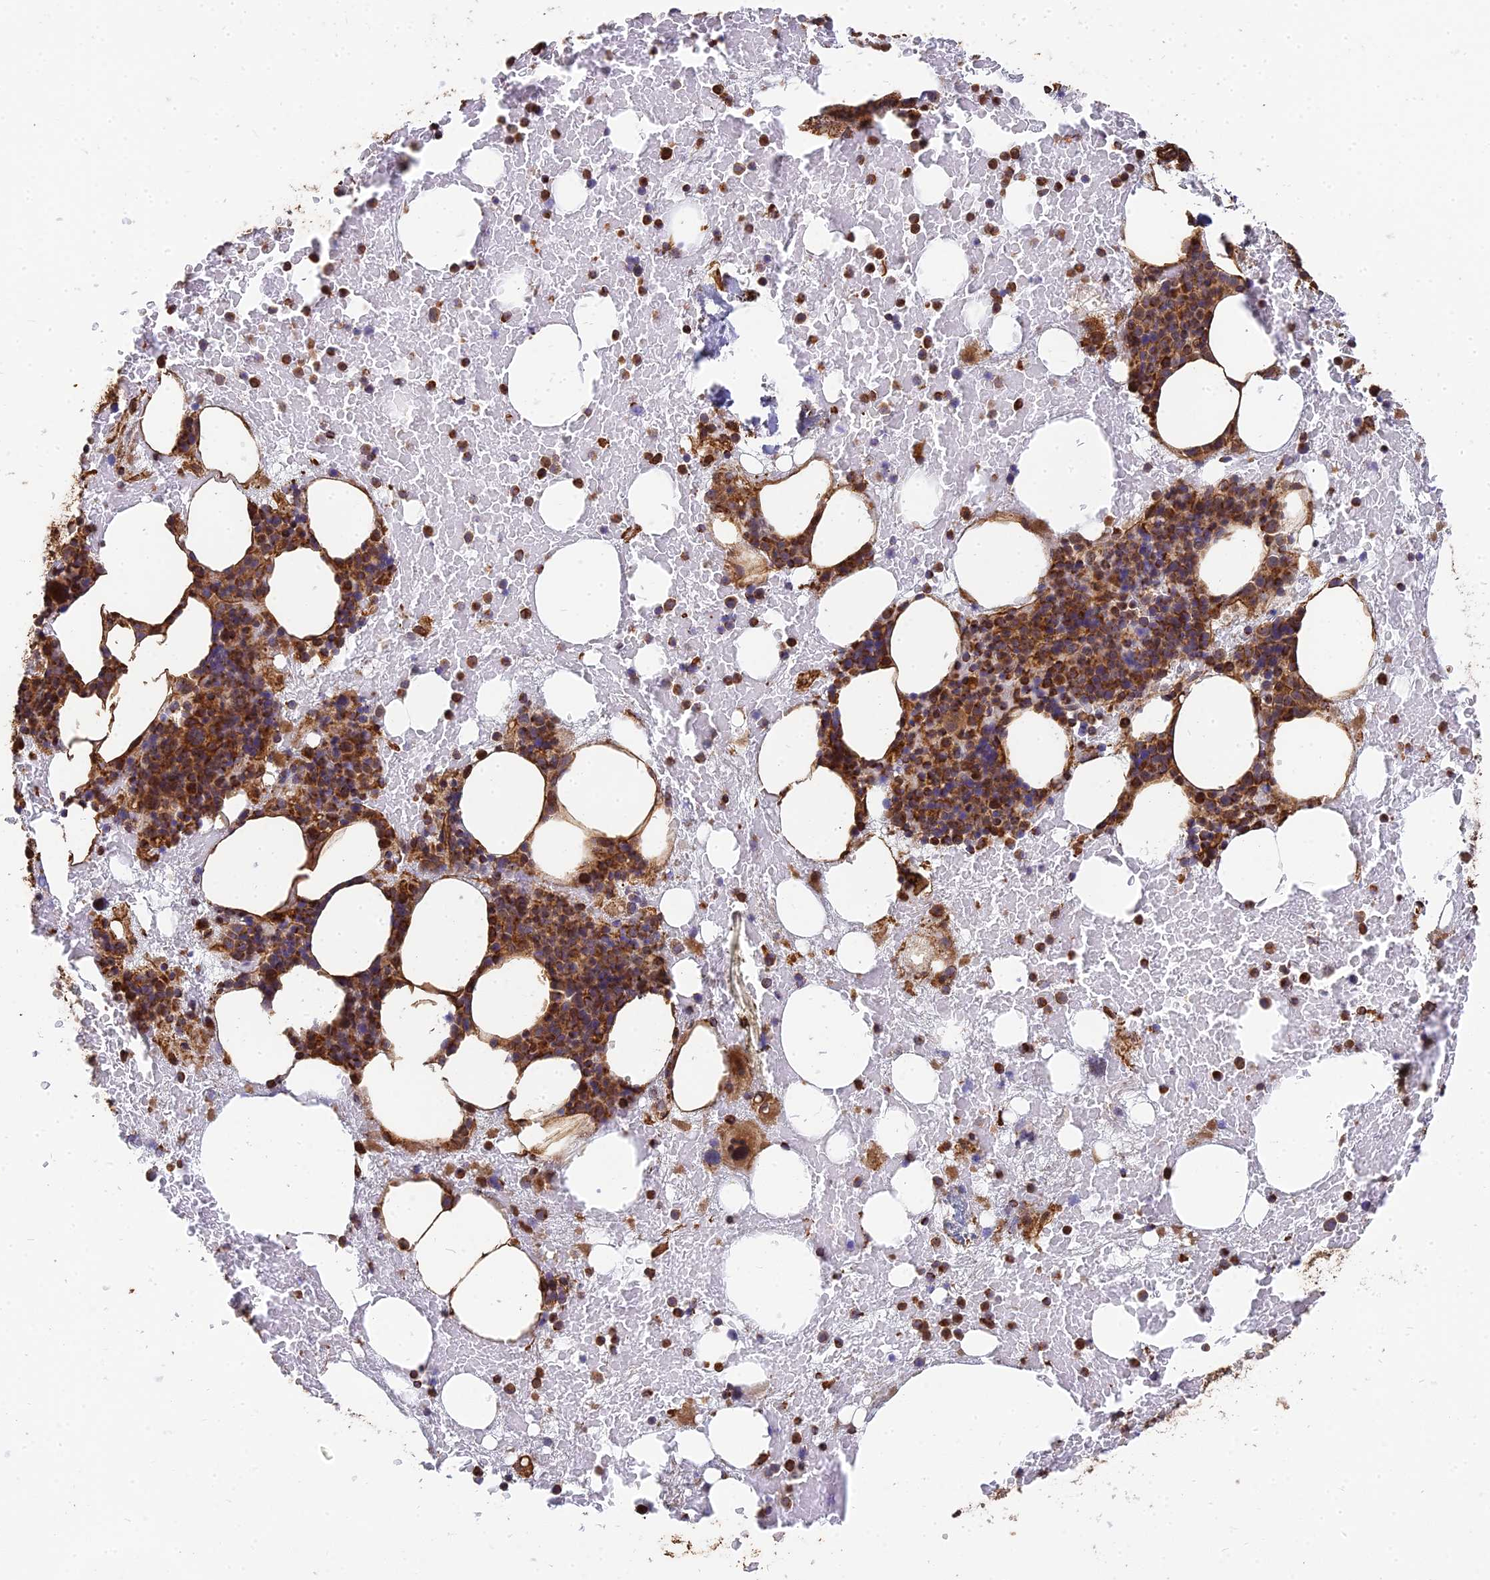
{"staining": {"intensity": "strong", "quantity": ">75%", "location": "cytoplasmic/membranous,nuclear"}, "tissue": "bone marrow", "cell_type": "Hematopoietic cells", "image_type": "normal", "snomed": [{"axis": "morphology", "description": "Normal tissue, NOS"}, {"axis": "topography", "description": "Bone marrow"}], "caption": "High-magnification brightfield microscopy of benign bone marrow stained with DAB (3,3'-diaminobenzidine) (brown) and counterstained with hematoxylin (blue). hematopoietic cells exhibit strong cytoplasmic/membranous,nuclear positivity is identified in approximately>75% of cells. The staining was performed using DAB, with brown indicating positive protein expression. Nuclei are stained blue with hematoxylin.", "gene": "DSTYK", "patient": {"sex": "male", "age": 72}}